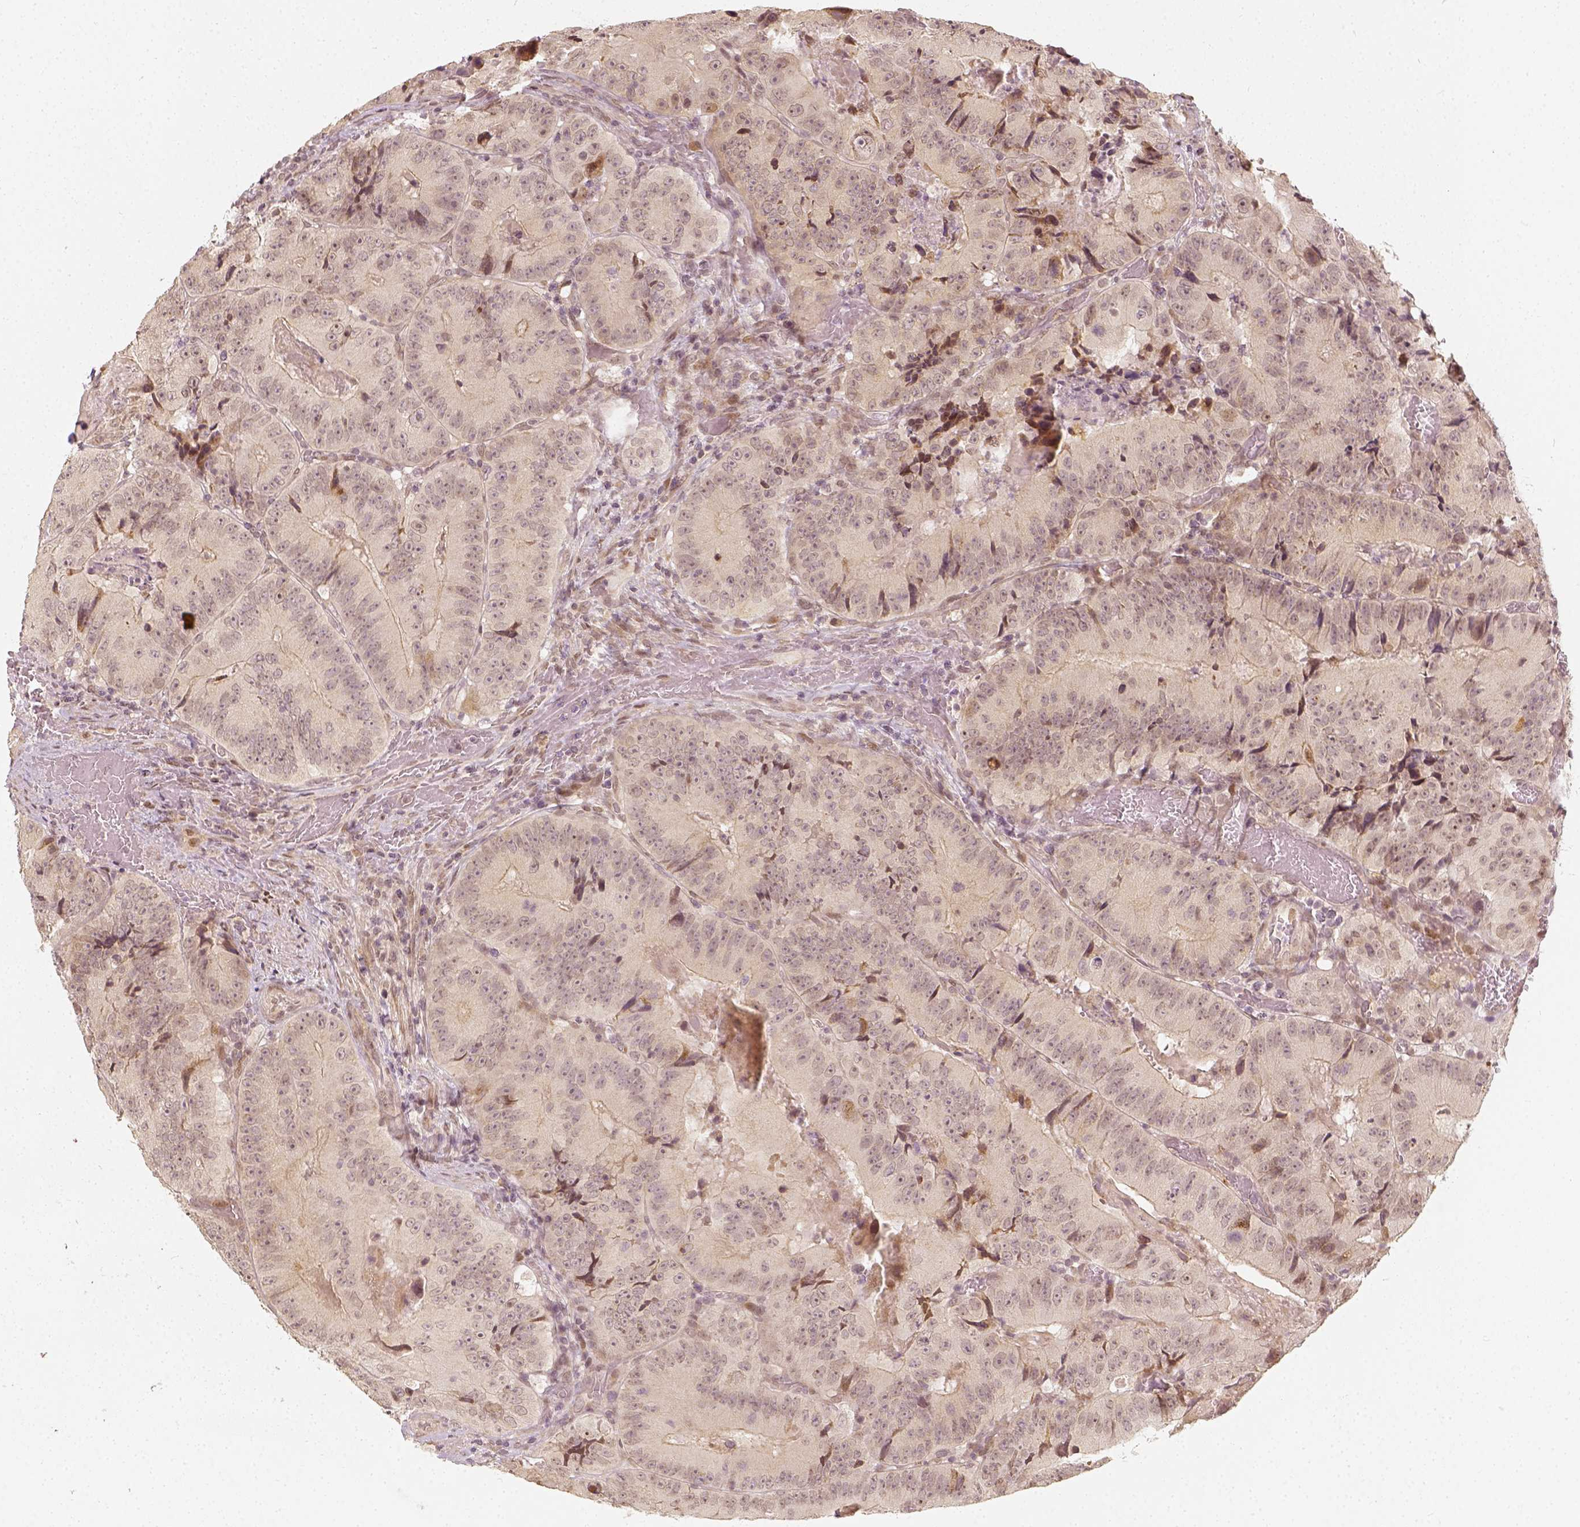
{"staining": {"intensity": "negative", "quantity": "none", "location": "none"}, "tissue": "colorectal cancer", "cell_type": "Tumor cells", "image_type": "cancer", "snomed": [{"axis": "morphology", "description": "Adenocarcinoma, NOS"}, {"axis": "topography", "description": "Colon"}], "caption": "Immunohistochemistry (IHC) histopathology image of adenocarcinoma (colorectal) stained for a protein (brown), which exhibits no positivity in tumor cells. (DAB (3,3'-diaminobenzidine) immunohistochemistry with hematoxylin counter stain).", "gene": "ZMAT3", "patient": {"sex": "female", "age": 86}}